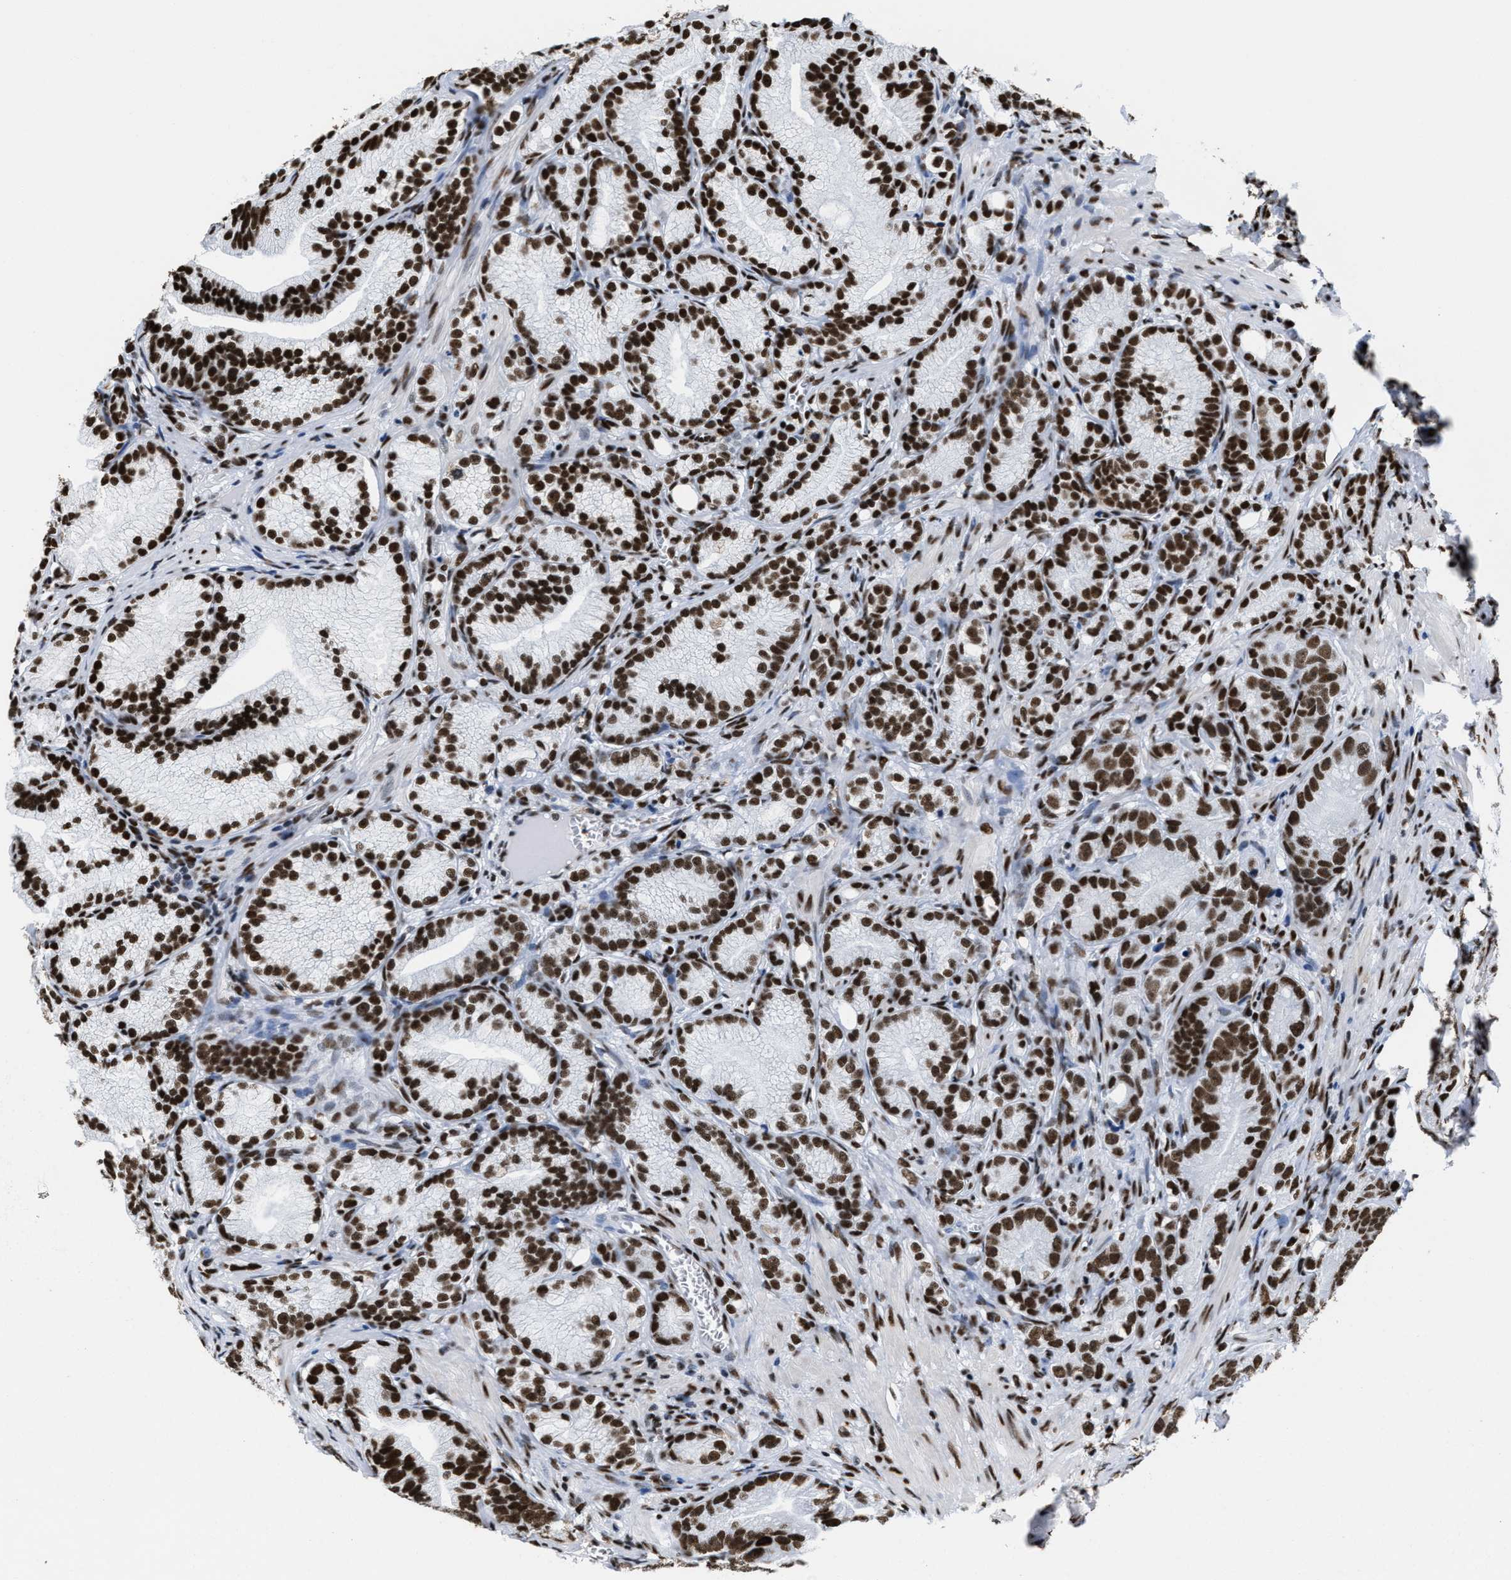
{"staining": {"intensity": "strong", "quantity": ">75%", "location": "nuclear"}, "tissue": "prostate cancer", "cell_type": "Tumor cells", "image_type": "cancer", "snomed": [{"axis": "morphology", "description": "Adenocarcinoma, Low grade"}, {"axis": "topography", "description": "Prostate"}], "caption": "Protein expression analysis of prostate cancer demonstrates strong nuclear staining in approximately >75% of tumor cells. (DAB (3,3'-diaminobenzidine) = brown stain, brightfield microscopy at high magnification).", "gene": "SMARCC2", "patient": {"sex": "male", "age": 89}}